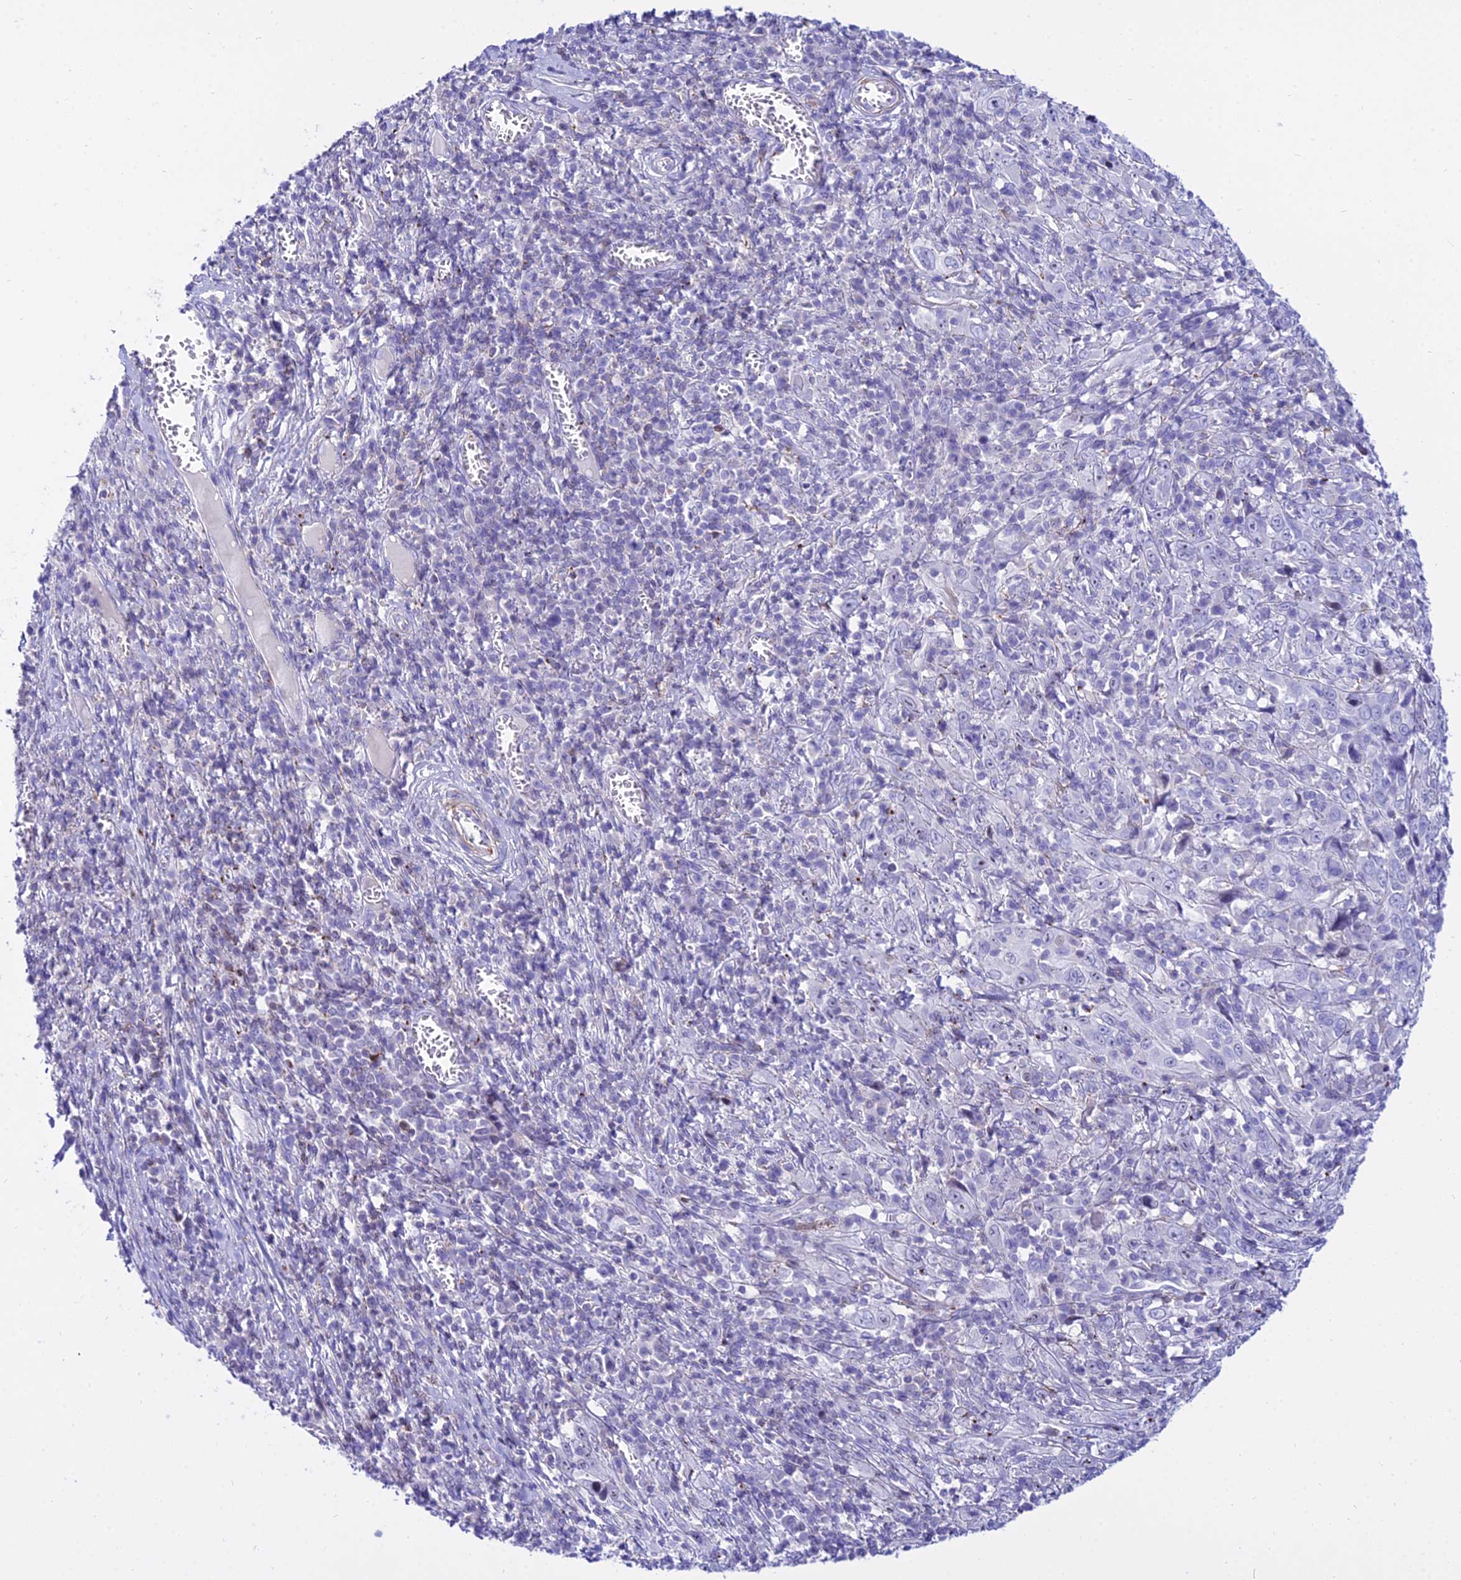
{"staining": {"intensity": "negative", "quantity": "none", "location": "none"}, "tissue": "cervical cancer", "cell_type": "Tumor cells", "image_type": "cancer", "snomed": [{"axis": "morphology", "description": "Squamous cell carcinoma, NOS"}, {"axis": "topography", "description": "Cervix"}], "caption": "Protein analysis of squamous cell carcinoma (cervical) displays no significant staining in tumor cells.", "gene": "DLX1", "patient": {"sex": "female", "age": 46}}